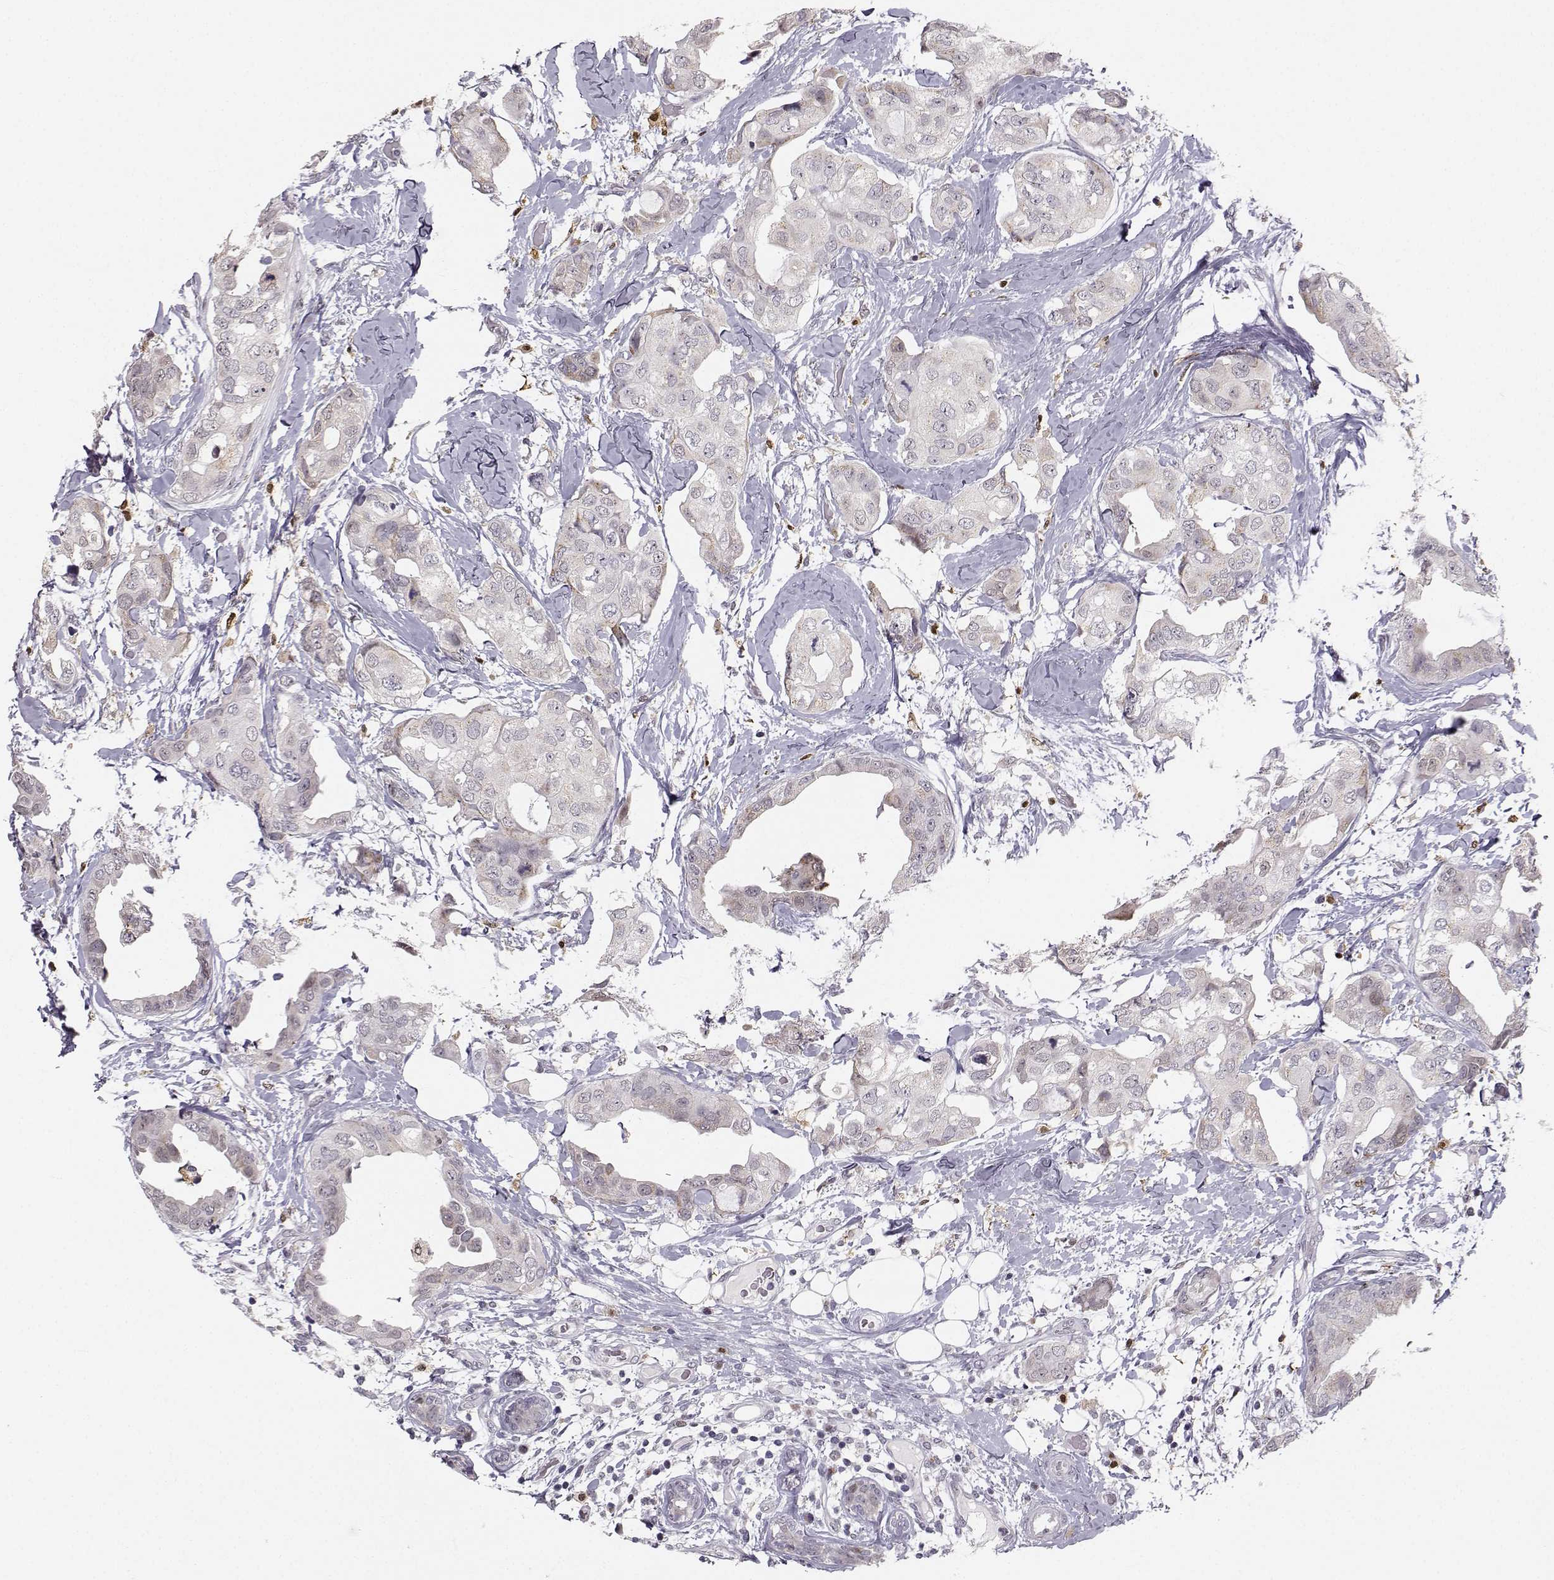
{"staining": {"intensity": "negative", "quantity": "none", "location": "none"}, "tissue": "breast cancer", "cell_type": "Tumor cells", "image_type": "cancer", "snomed": [{"axis": "morphology", "description": "Normal tissue, NOS"}, {"axis": "morphology", "description": "Duct carcinoma"}, {"axis": "topography", "description": "Breast"}], "caption": "Histopathology image shows no protein positivity in tumor cells of breast intraductal carcinoma tissue.", "gene": "HTR7", "patient": {"sex": "female", "age": 40}}